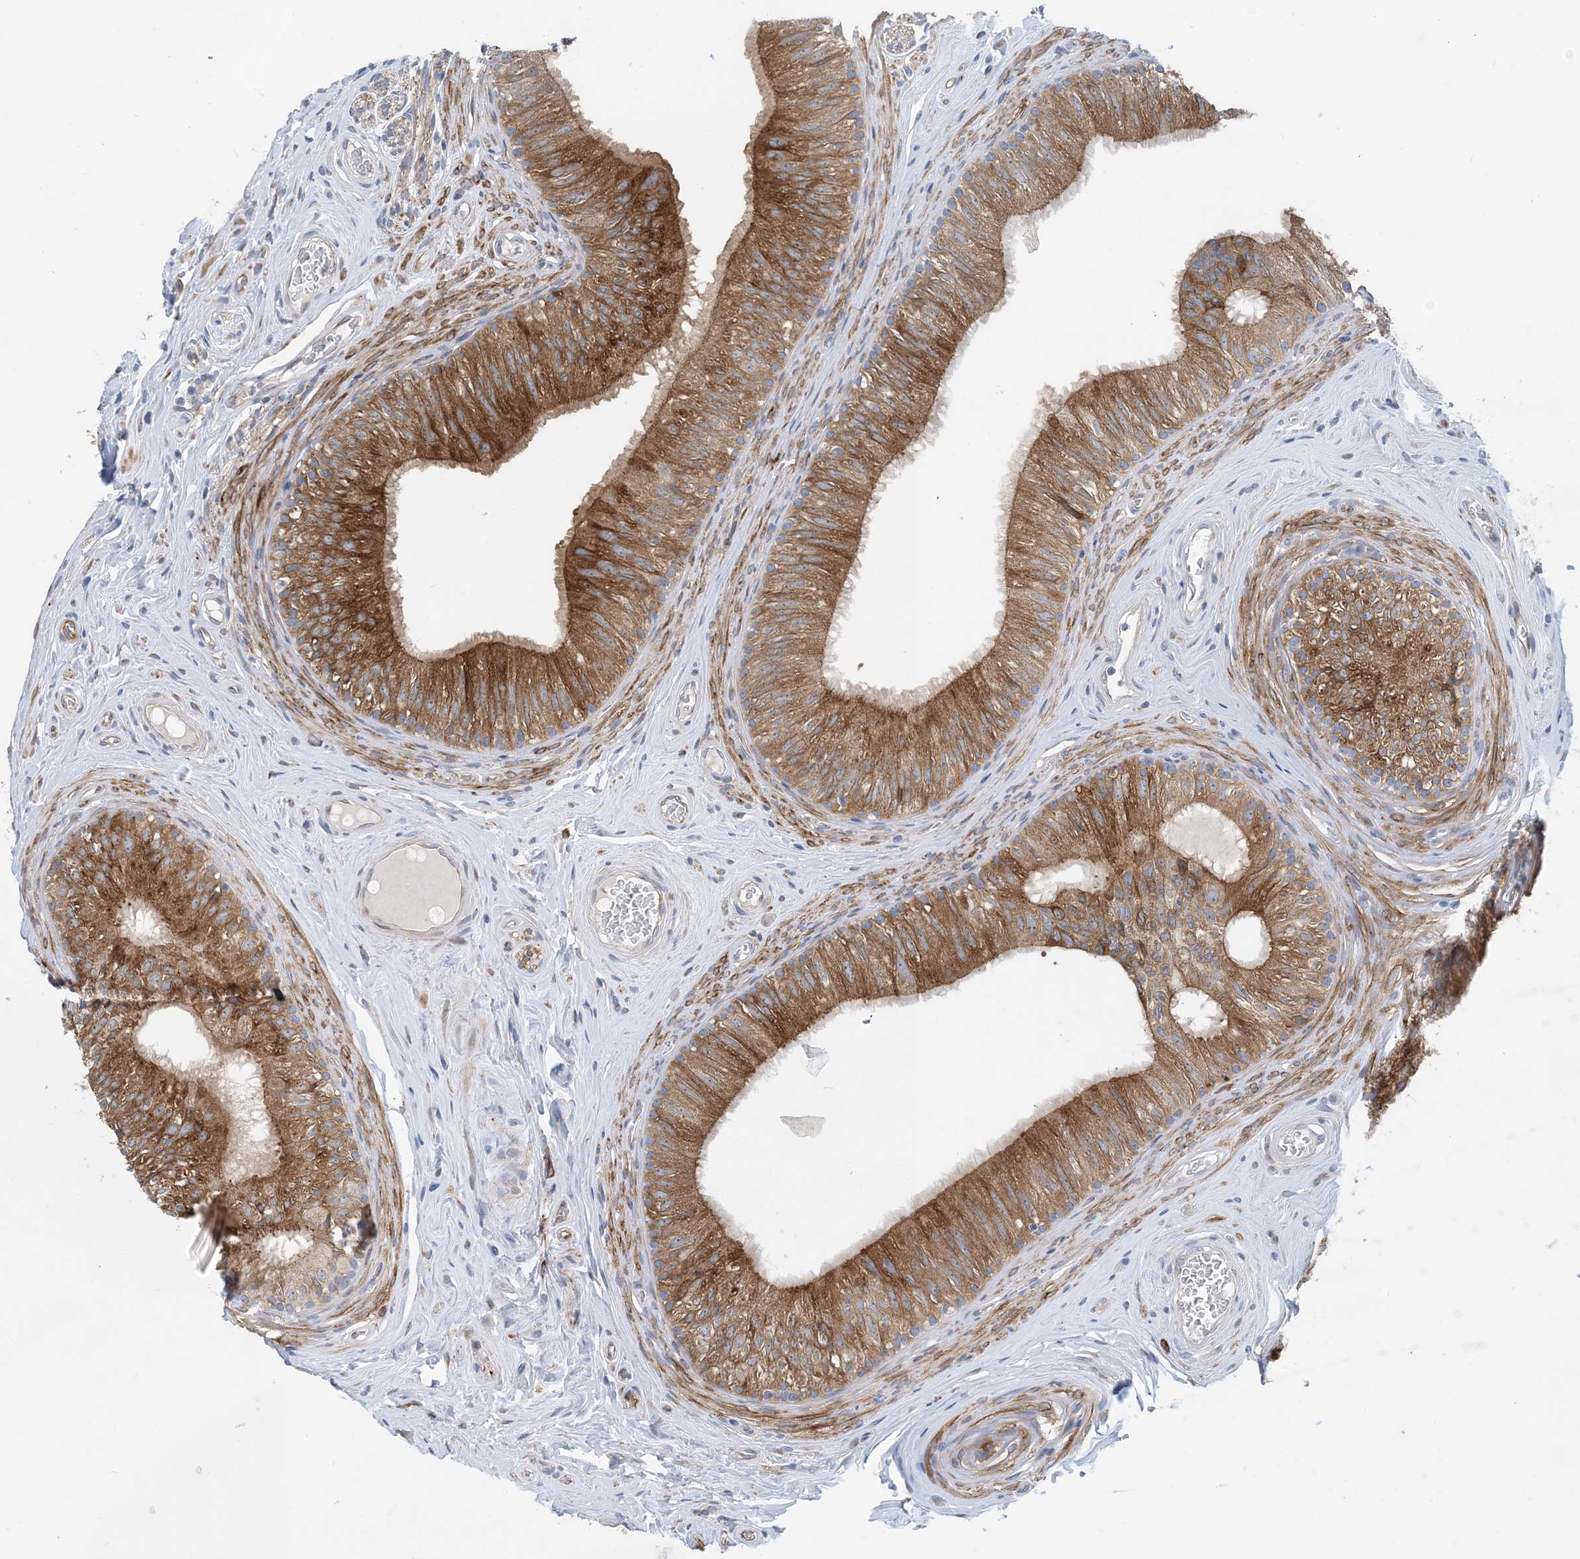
{"staining": {"intensity": "moderate", "quantity": ">75%", "location": "cytoplasmic/membranous"}, "tissue": "epididymis", "cell_type": "Glandular cells", "image_type": "normal", "snomed": [{"axis": "morphology", "description": "Normal tissue, NOS"}, {"axis": "topography", "description": "Epididymis"}], "caption": "Immunohistochemistry (IHC) (DAB (3,3'-diaminobenzidine)) staining of benign human epididymis displays moderate cytoplasmic/membranous protein positivity in approximately >75% of glandular cells. Ihc stains the protein in brown and the nuclei are stained blue.", "gene": "EIF2A", "patient": {"sex": "male", "age": 46}}